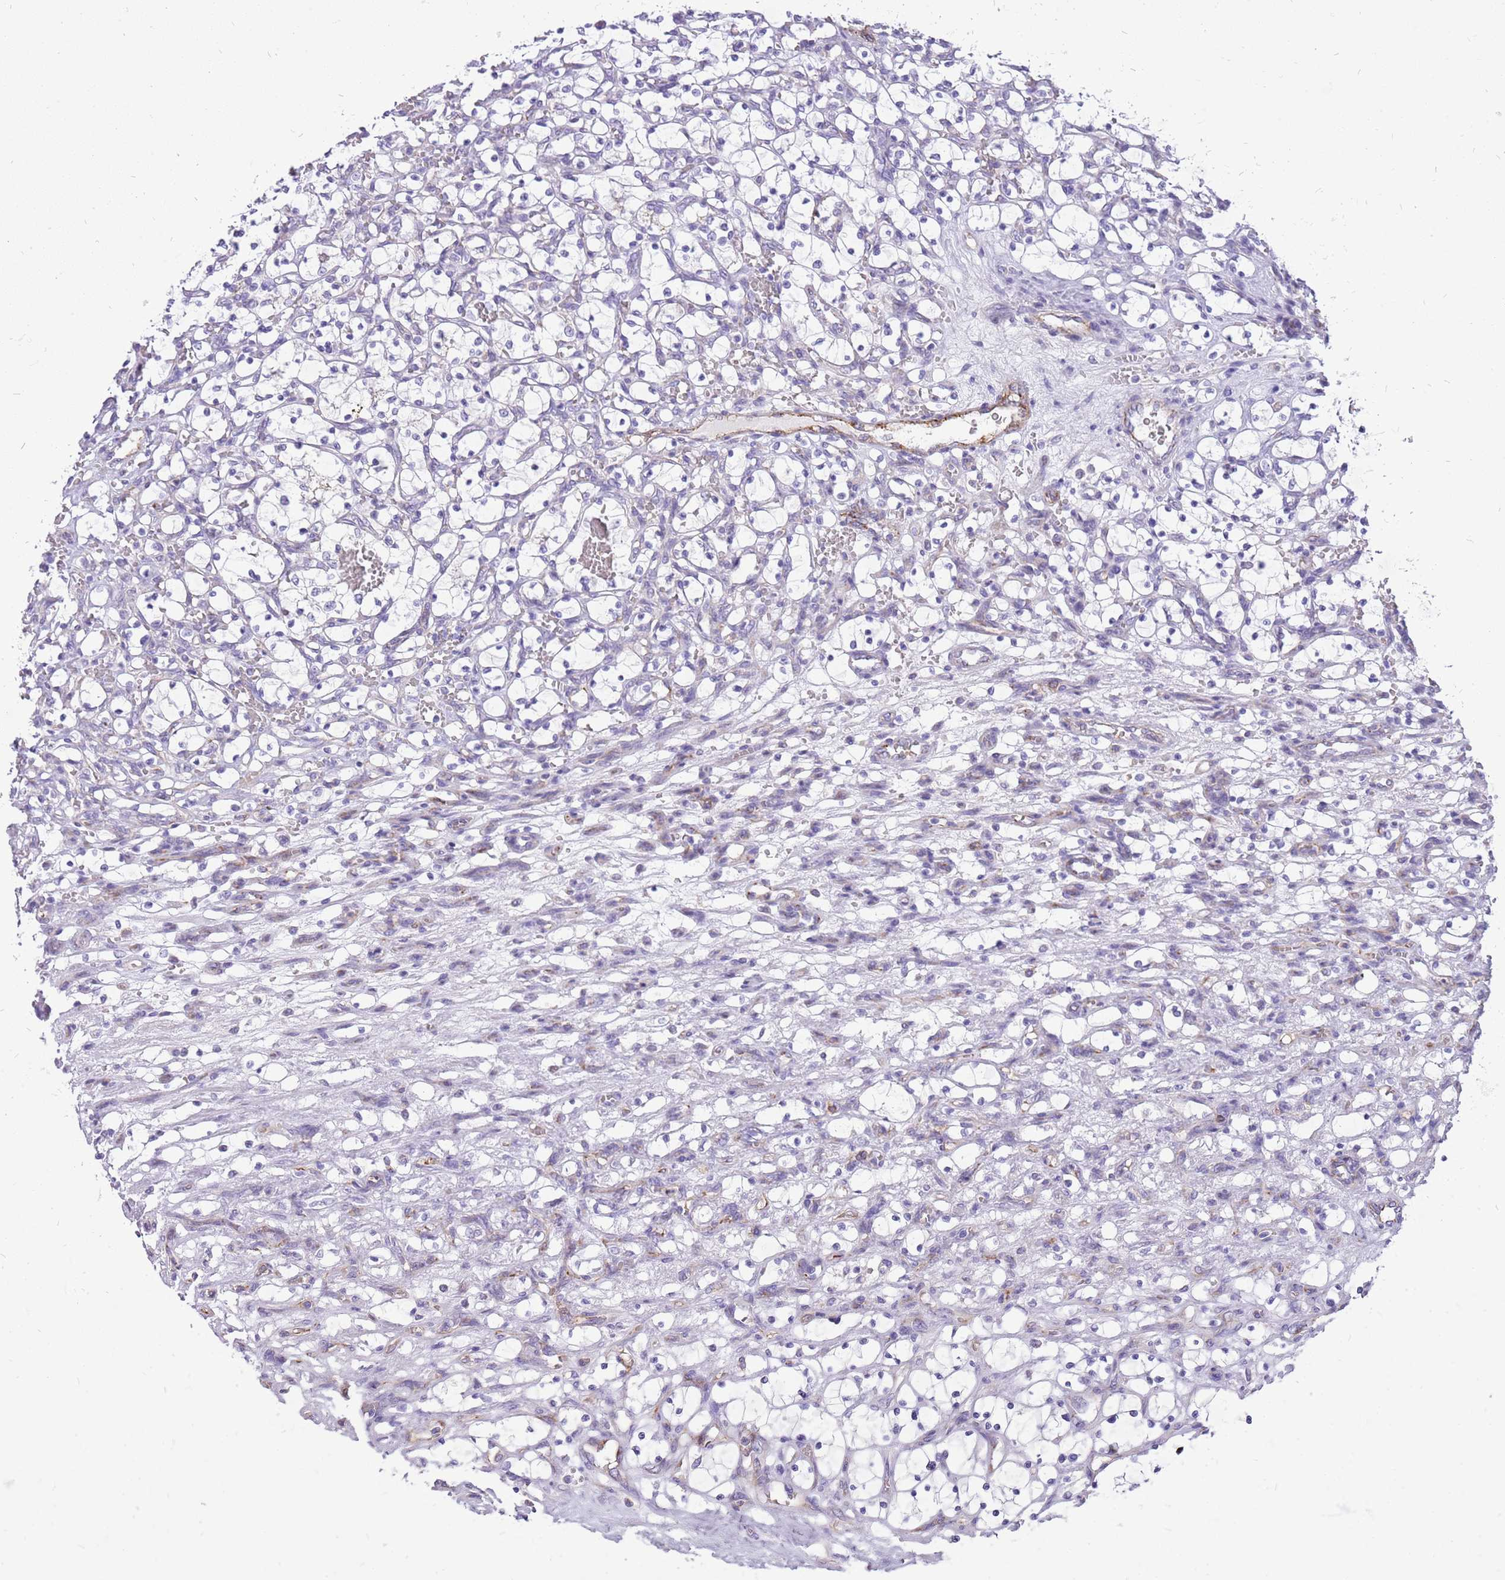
{"staining": {"intensity": "negative", "quantity": "none", "location": "none"}, "tissue": "renal cancer", "cell_type": "Tumor cells", "image_type": "cancer", "snomed": [{"axis": "morphology", "description": "Adenocarcinoma, NOS"}, {"axis": "topography", "description": "Kidney"}], "caption": "An immunohistochemistry image of renal adenocarcinoma is shown. There is no staining in tumor cells of renal adenocarcinoma.", "gene": "PCNX1", "patient": {"sex": "female", "age": 69}}